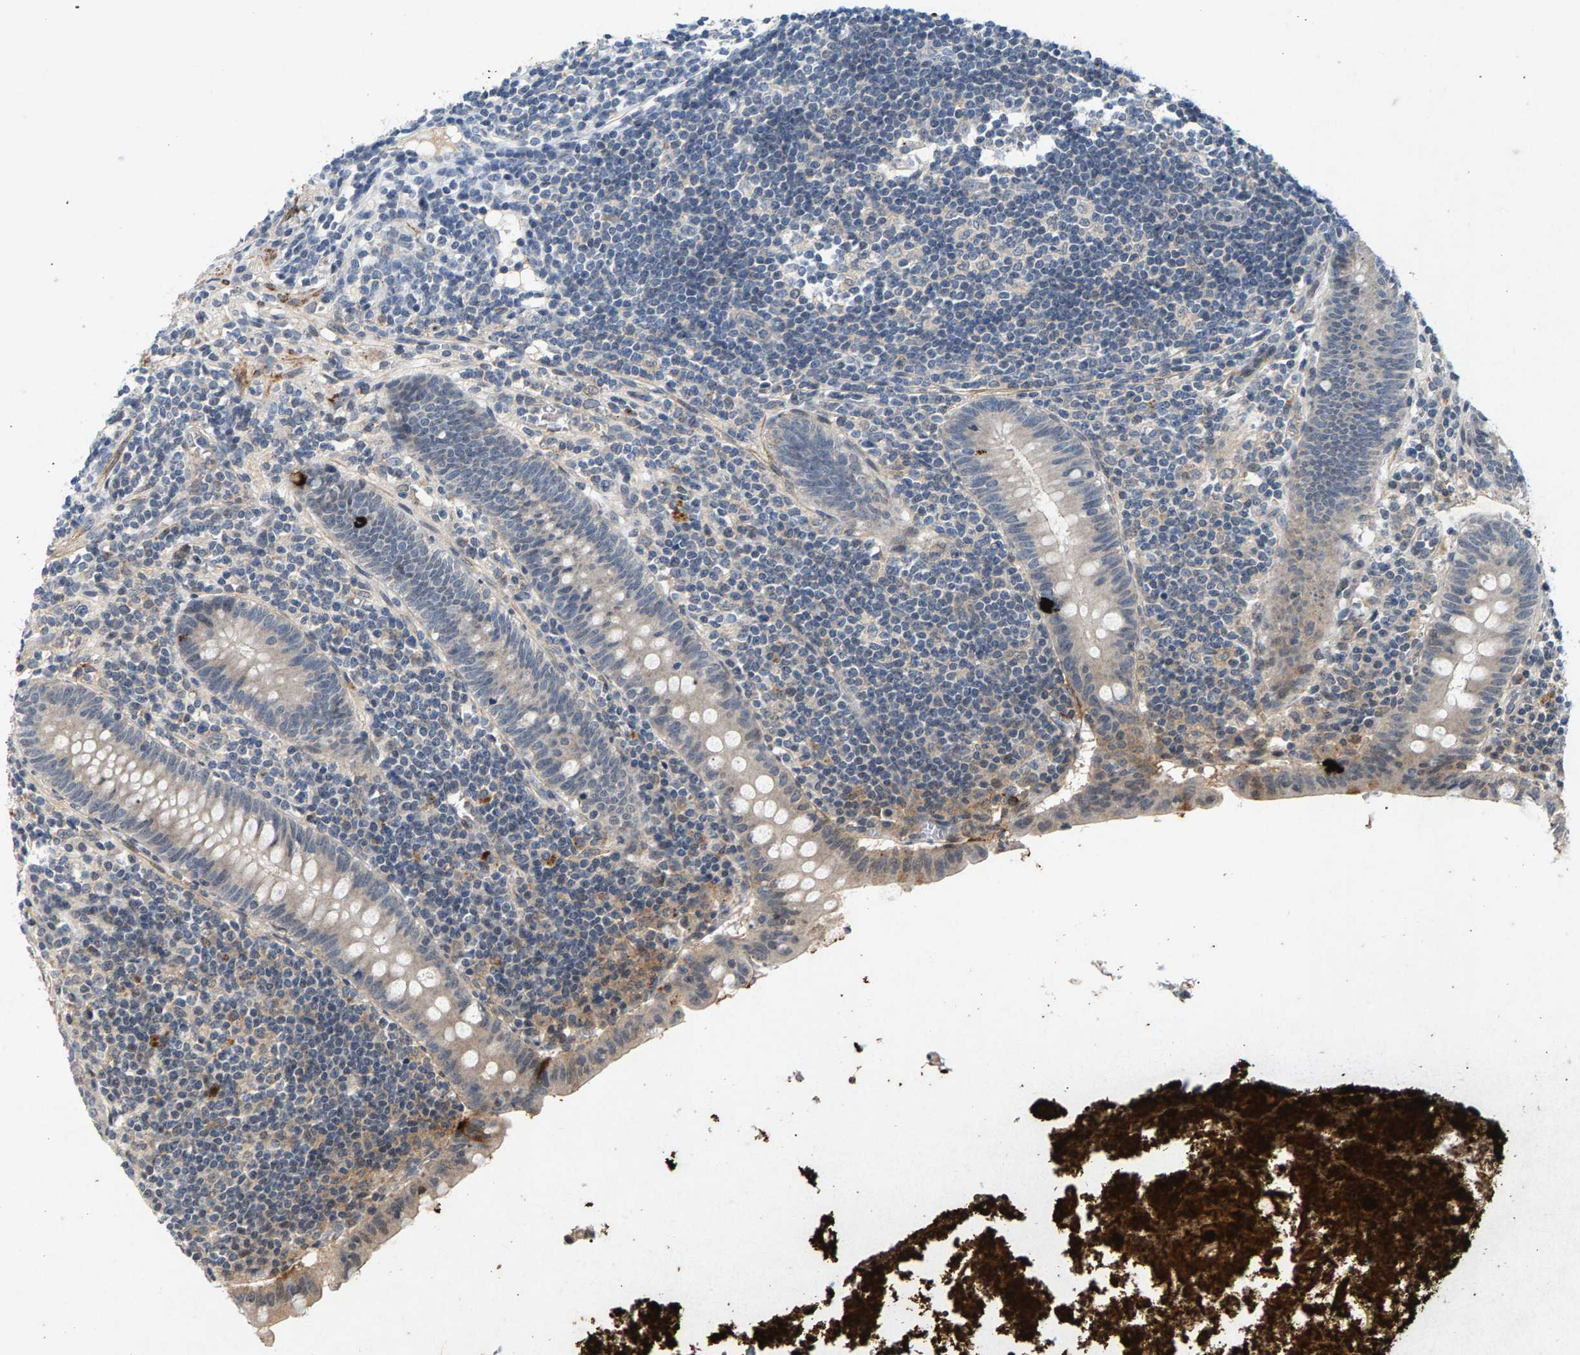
{"staining": {"intensity": "weak", "quantity": "<25%", "location": "cytoplasmic/membranous"}, "tissue": "appendix", "cell_type": "Glandular cells", "image_type": "normal", "snomed": [{"axis": "morphology", "description": "Normal tissue, NOS"}, {"axis": "topography", "description": "Appendix"}], "caption": "Protein analysis of normal appendix exhibits no significant positivity in glandular cells.", "gene": "ZPR1", "patient": {"sex": "female", "age": 50}}